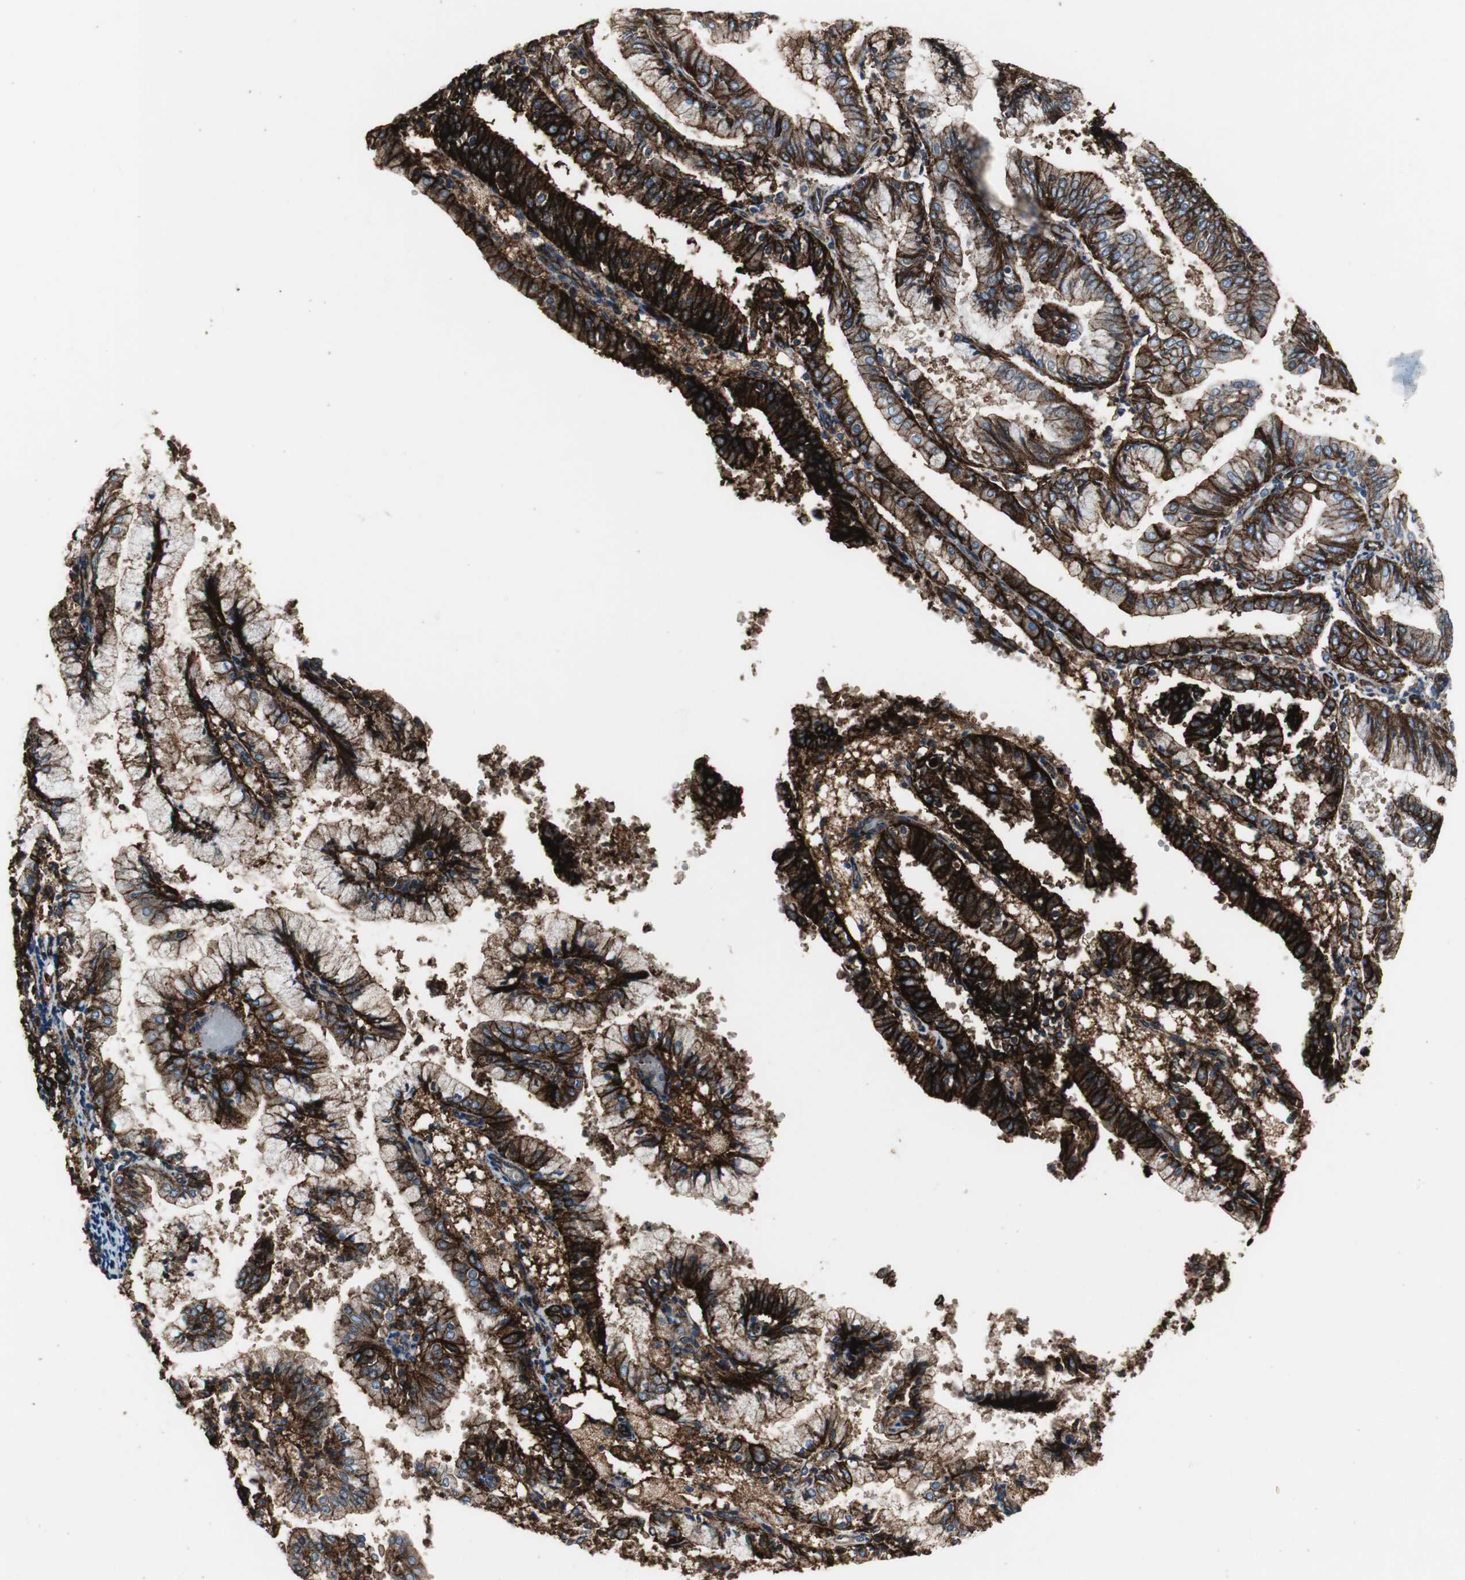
{"staining": {"intensity": "strong", "quantity": ">75%", "location": "cytoplasmic/membranous"}, "tissue": "endometrial cancer", "cell_type": "Tumor cells", "image_type": "cancer", "snomed": [{"axis": "morphology", "description": "Adenocarcinoma, NOS"}, {"axis": "topography", "description": "Endometrium"}], "caption": "A histopathology image showing strong cytoplasmic/membranous positivity in approximately >75% of tumor cells in endometrial cancer, as visualized by brown immunohistochemical staining.", "gene": "F11R", "patient": {"sex": "female", "age": 63}}